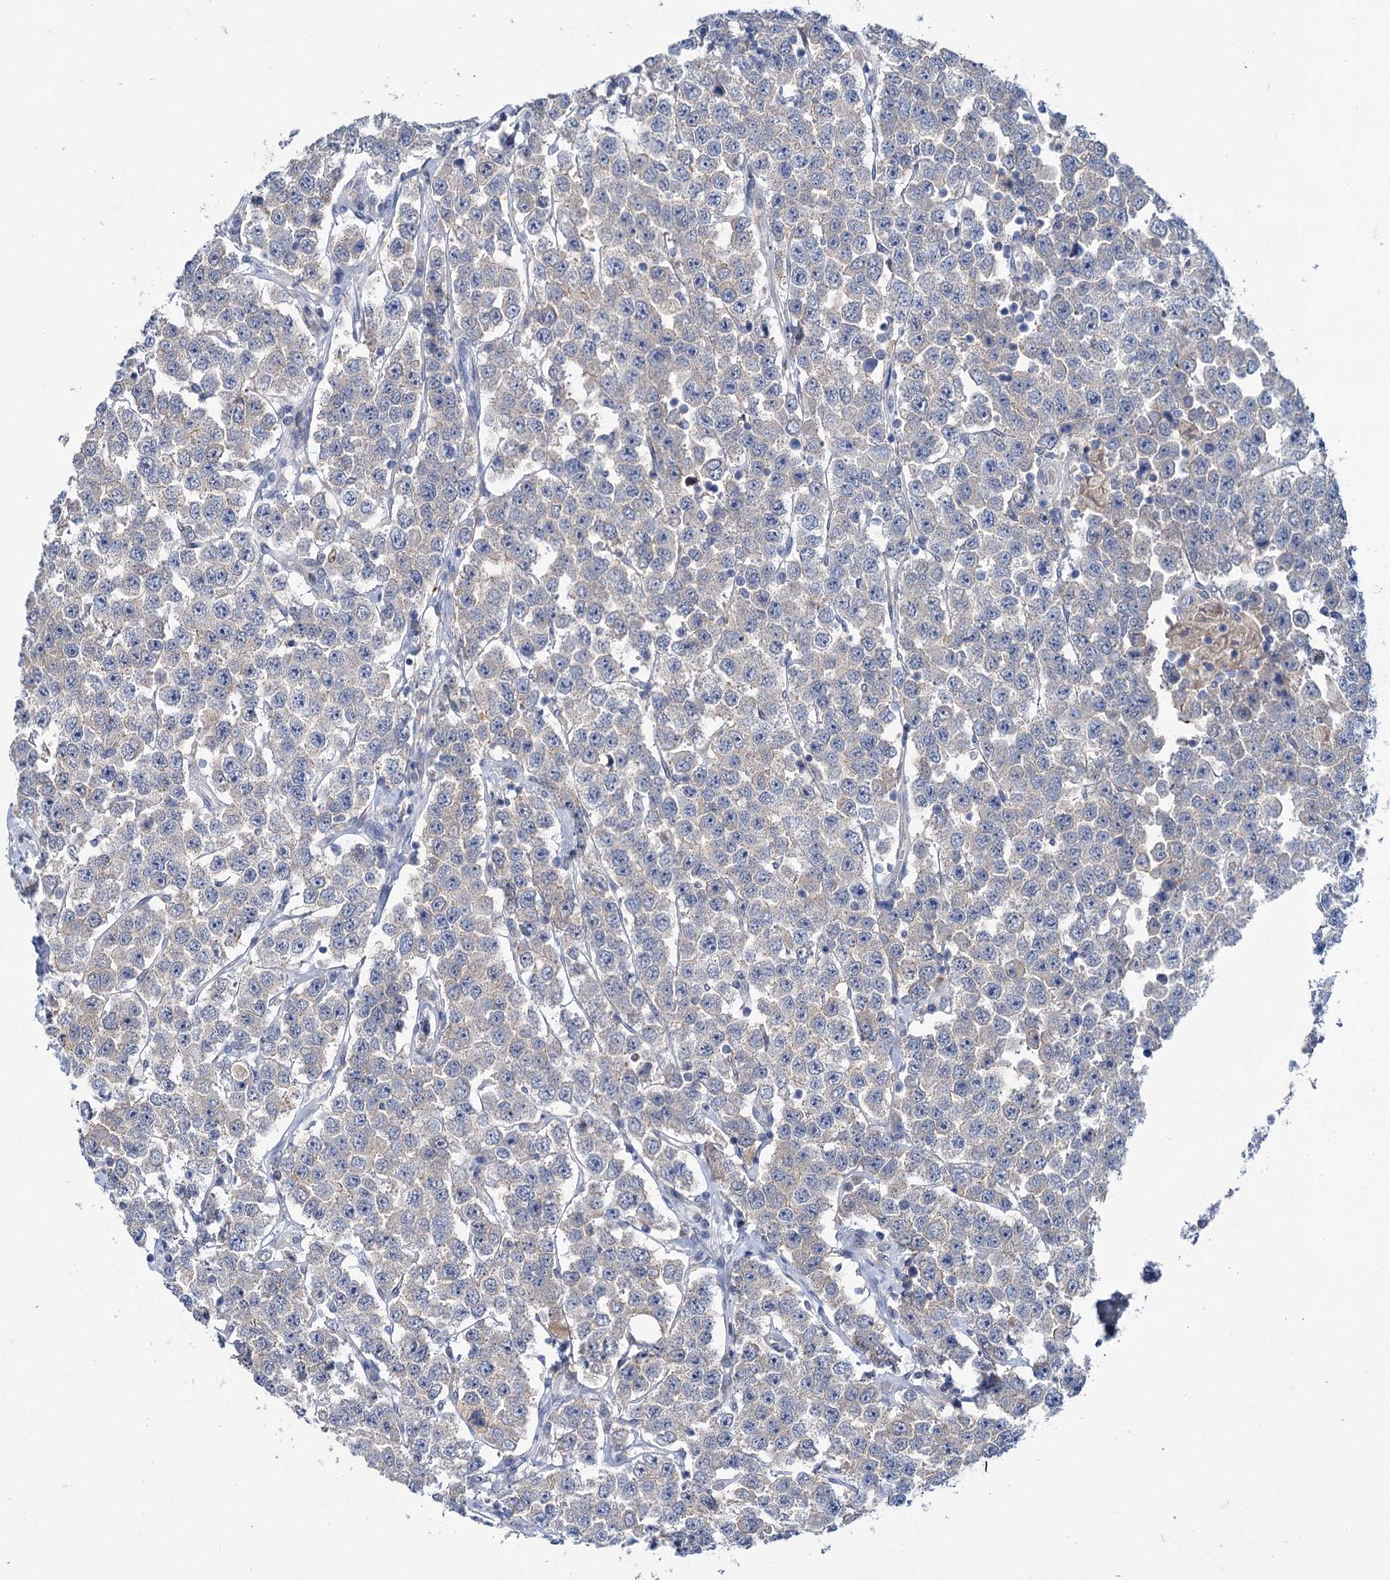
{"staining": {"intensity": "negative", "quantity": "none", "location": "none"}, "tissue": "testis cancer", "cell_type": "Tumor cells", "image_type": "cancer", "snomed": [{"axis": "morphology", "description": "Seminoma, NOS"}, {"axis": "topography", "description": "Testis"}], "caption": "High magnification brightfield microscopy of seminoma (testis) stained with DAB (brown) and counterstained with hematoxylin (blue): tumor cells show no significant expression. The staining was performed using DAB to visualize the protein expression in brown, while the nuclei were stained in blue with hematoxylin (Magnification: 20x).", "gene": "MID1IP1", "patient": {"sex": "male", "age": 28}}